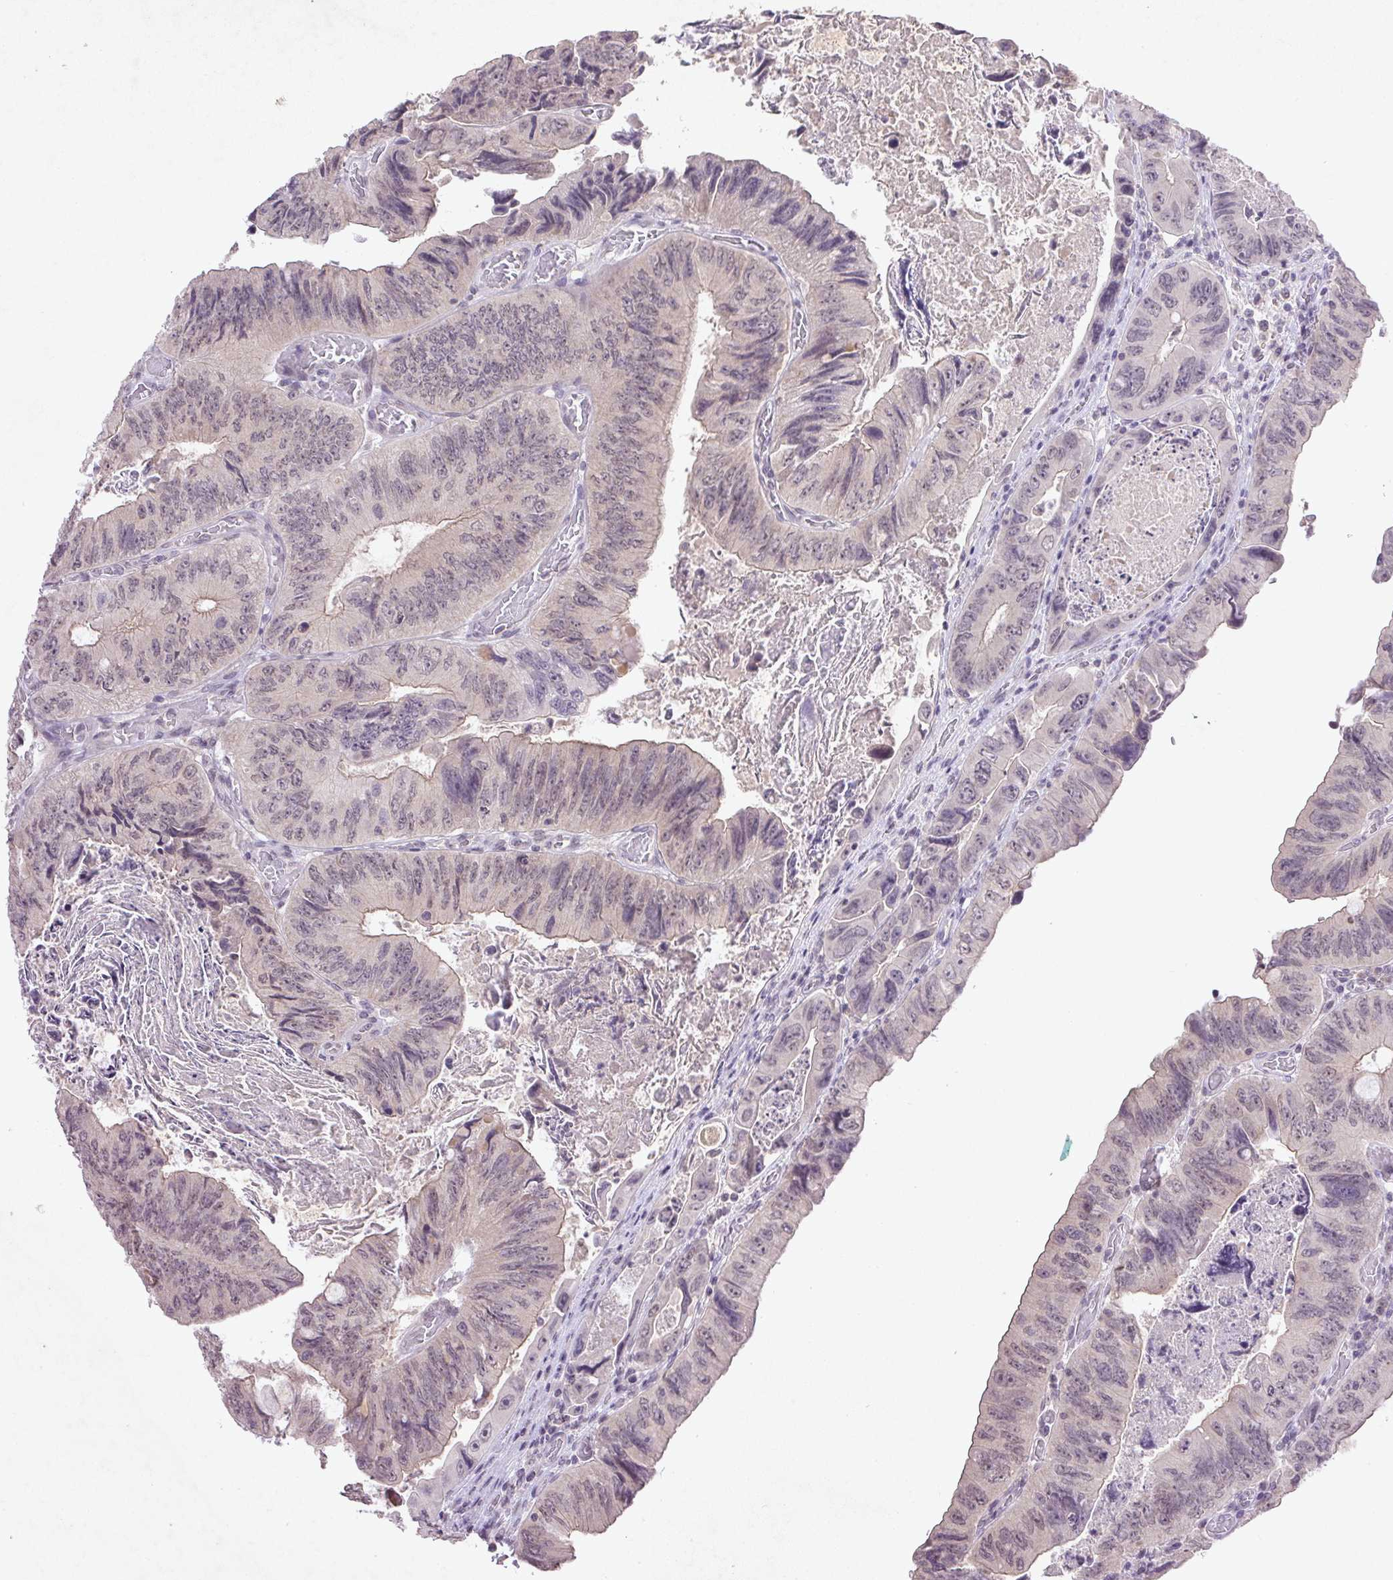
{"staining": {"intensity": "negative", "quantity": "none", "location": "none"}, "tissue": "colorectal cancer", "cell_type": "Tumor cells", "image_type": "cancer", "snomed": [{"axis": "morphology", "description": "Adenocarcinoma, NOS"}, {"axis": "topography", "description": "Colon"}], "caption": "An immunohistochemistry (IHC) histopathology image of colorectal cancer (adenocarcinoma) is shown. There is no staining in tumor cells of colorectal cancer (adenocarcinoma). (DAB immunohistochemistry, high magnification).", "gene": "FAM168B", "patient": {"sex": "female", "age": 84}}